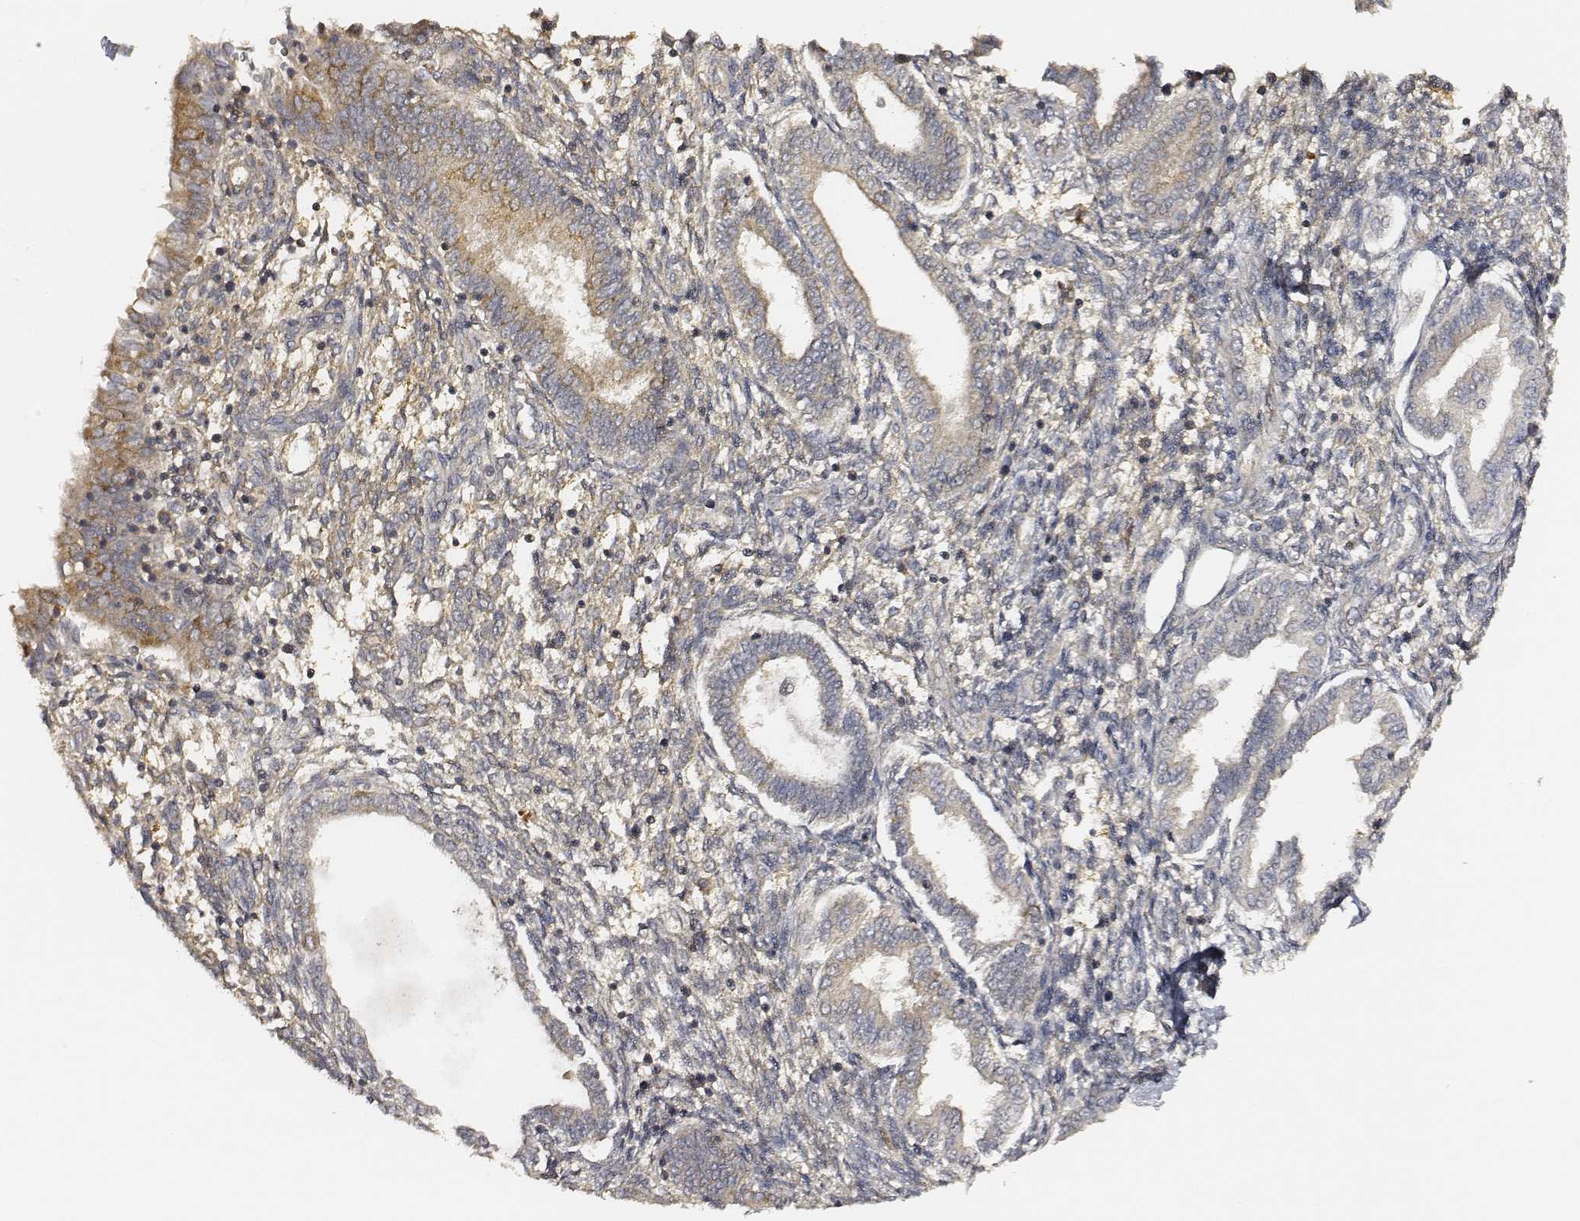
{"staining": {"intensity": "moderate", "quantity": ">75%", "location": "cytoplasmic/membranous"}, "tissue": "endometrium", "cell_type": "Cells in endometrial stroma", "image_type": "normal", "snomed": [{"axis": "morphology", "description": "Normal tissue, NOS"}, {"axis": "topography", "description": "Endometrium"}], "caption": "Endometrium stained with DAB (3,3'-diaminobenzidine) immunohistochemistry reveals medium levels of moderate cytoplasmic/membranous expression in about >75% of cells in endometrial stroma. The staining was performed using DAB (3,3'-diaminobenzidine), with brown indicating positive protein expression. Nuclei are stained blue with hematoxylin.", "gene": "CARS1", "patient": {"sex": "female", "age": 42}}